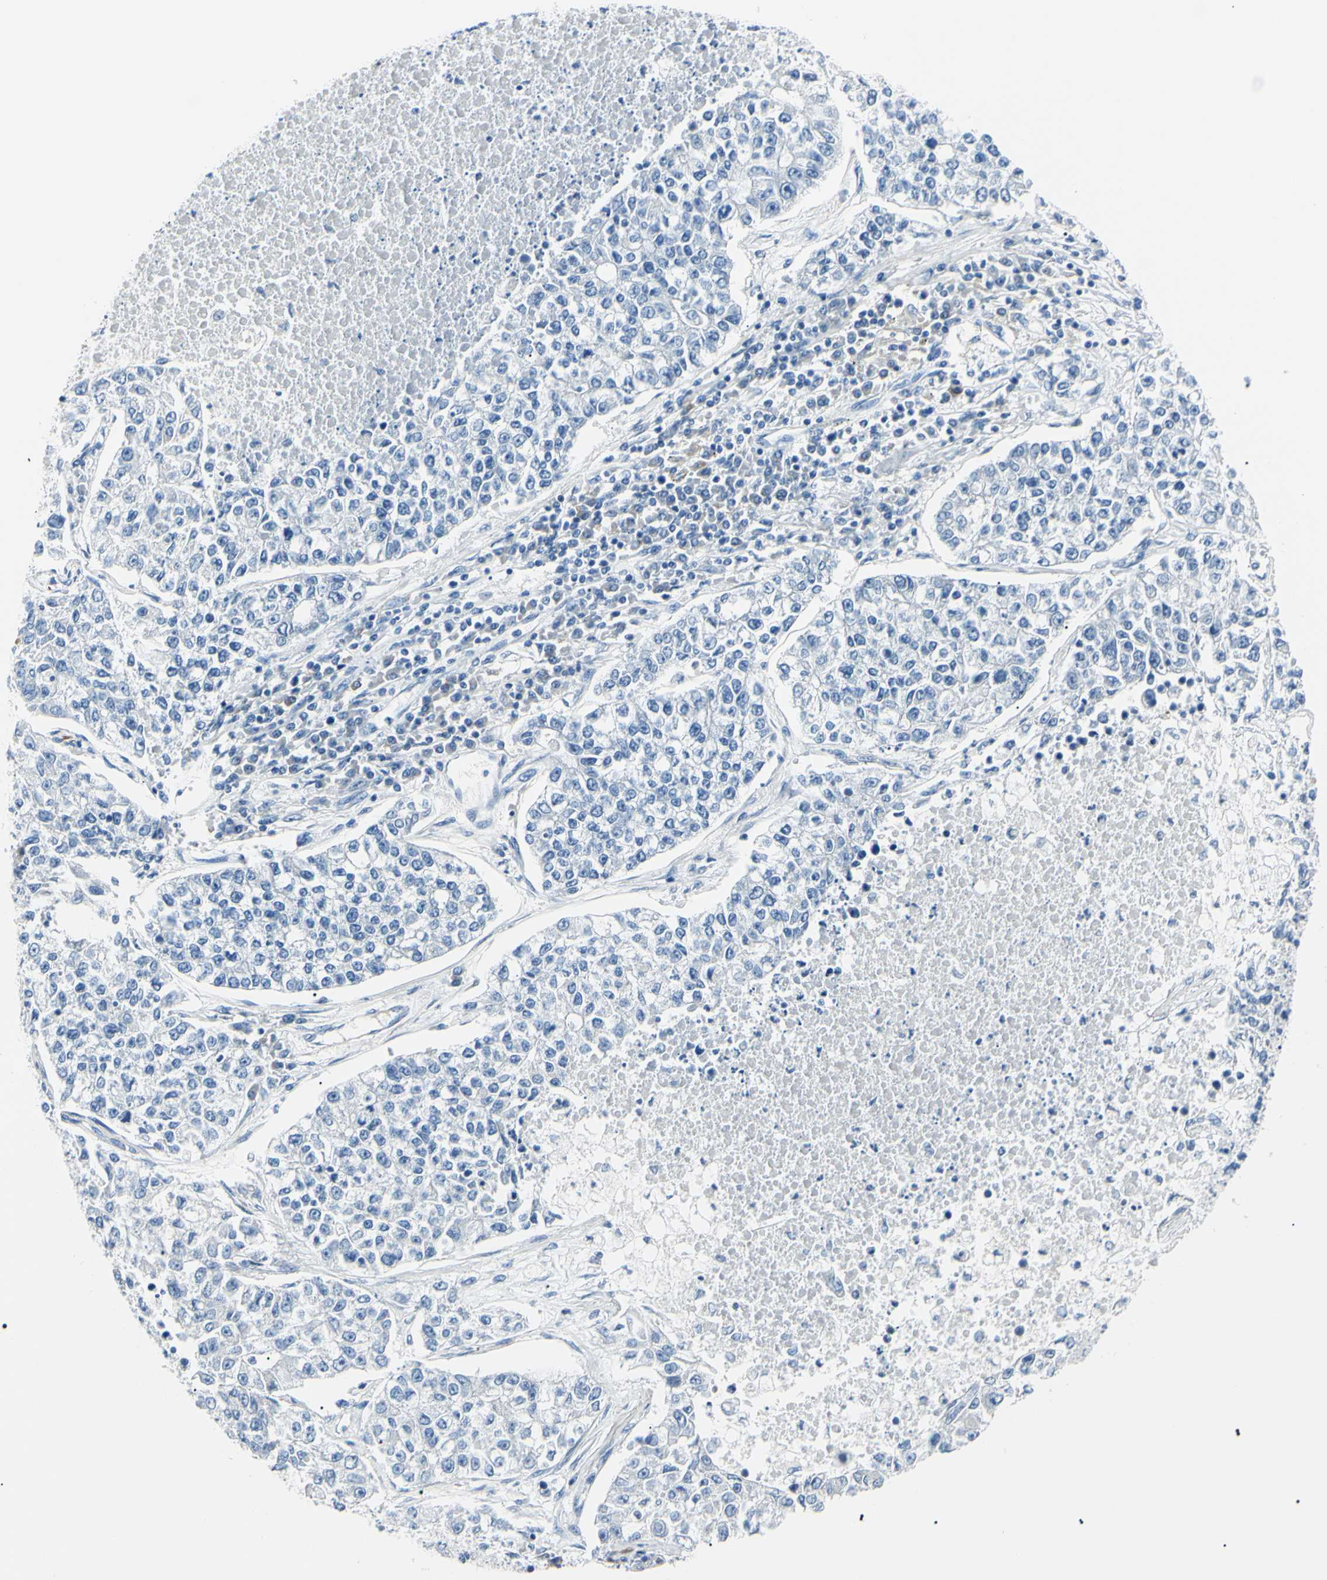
{"staining": {"intensity": "negative", "quantity": "none", "location": "none"}, "tissue": "lung cancer", "cell_type": "Tumor cells", "image_type": "cancer", "snomed": [{"axis": "morphology", "description": "Adenocarcinoma, NOS"}, {"axis": "topography", "description": "Lung"}], "caption": "The micrograph reveals no staining of tumor cells in adenocarcinoma (lung). (Stains: DAB (3,3'-diaminobenzidine) IHC with hematoxylin counter stain, Microscopy: brightfield microscopy at high magnification).", "gene": "CA2", "patient": {"sex": "male", "age": 49}}